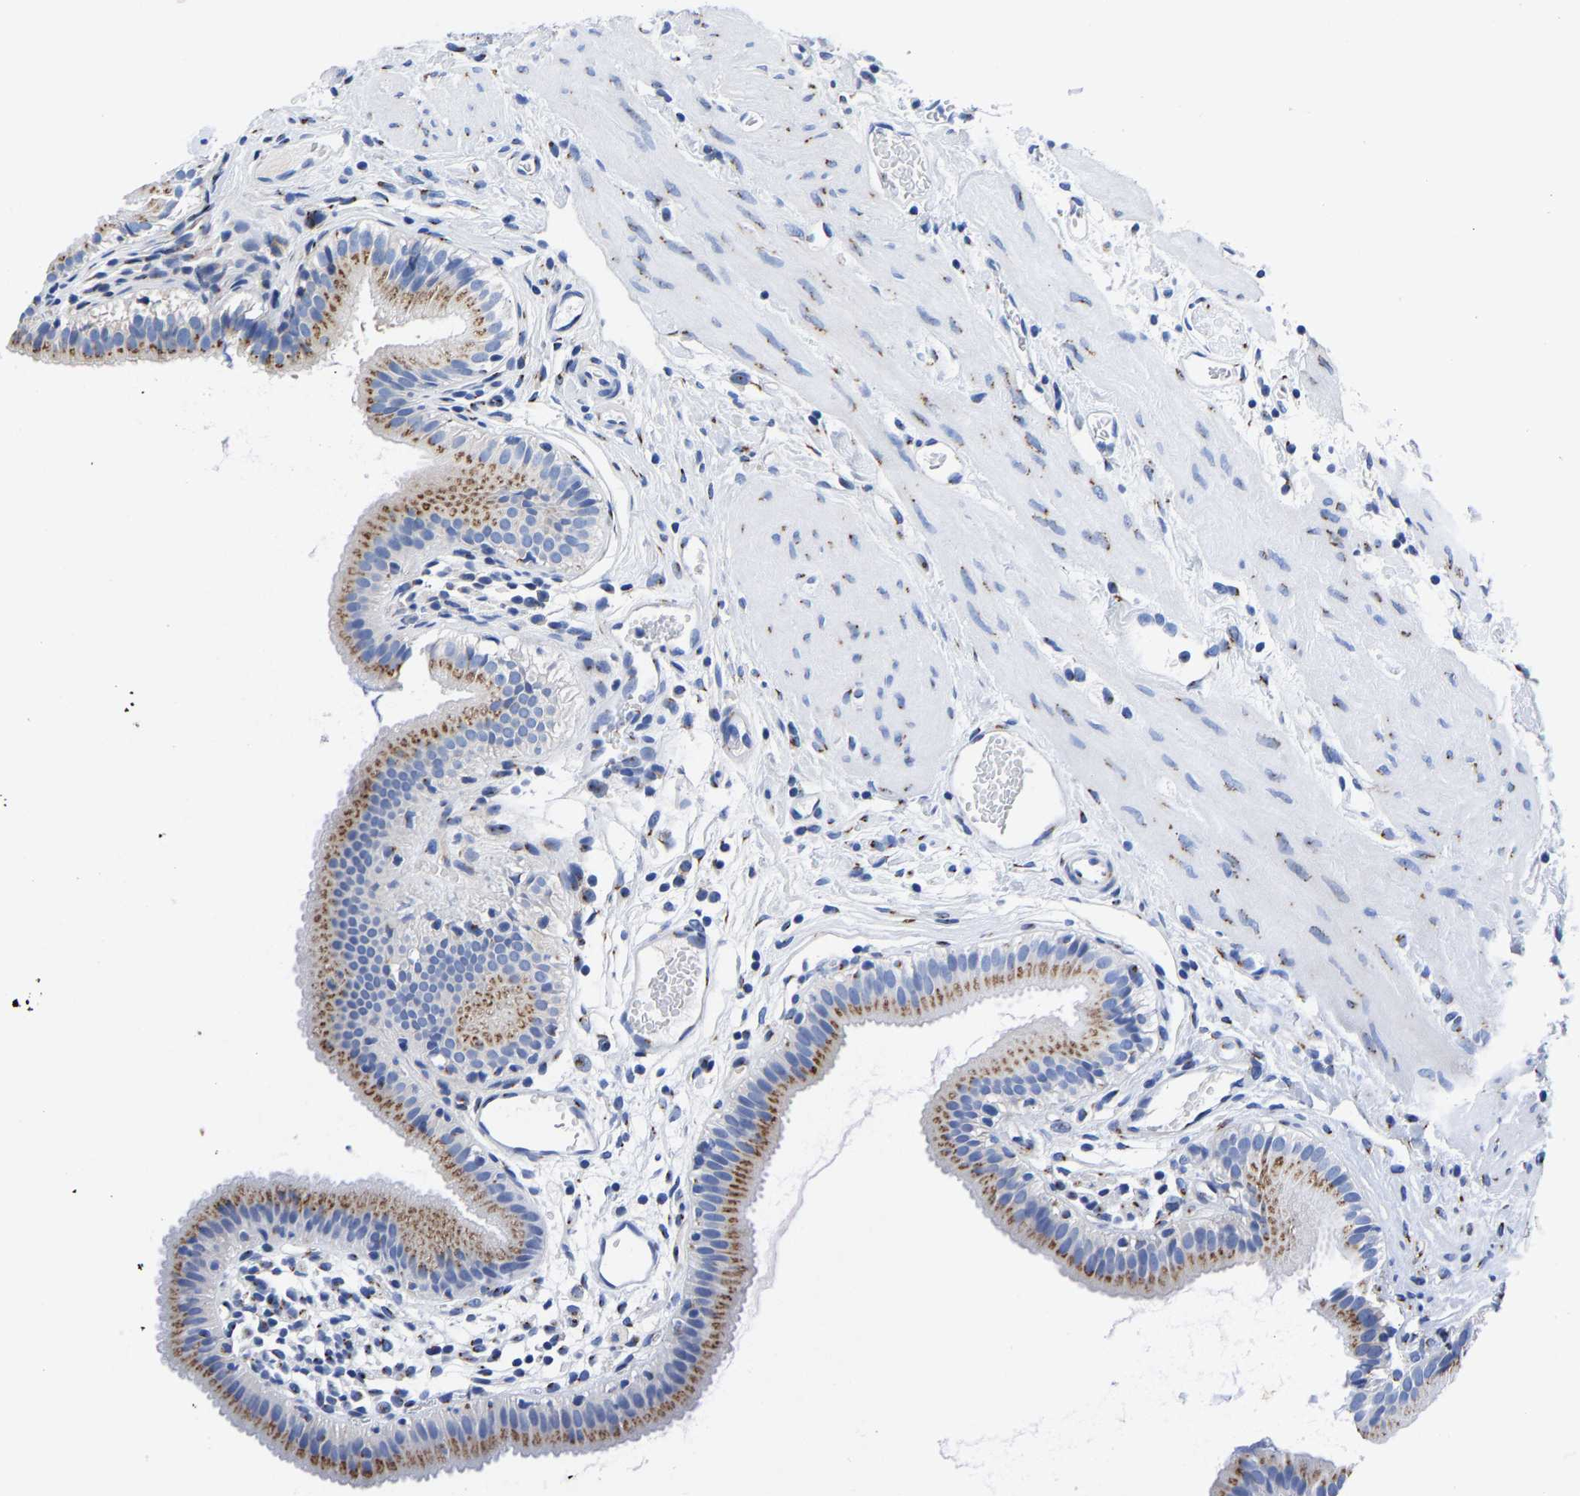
{"staining": {"intensity": "moderate", "quantity": ">75%", "location": "cytoplasmic/membranous"}, "tissue": "gallbladder", "cell_type": "Glandular cells", "image_type": "normal", "snomed": [{"axis": "morphology", "description": "Normal tissue, NOS"}, {"axis": "topography", "description": "Gallbladder"}], "caption": "Immunohistochemical staining of benign human gallbladder exhibits >75% levels of moderate cytoplasmic/membranous protein expression in approximately >75% of glandular cells.", "gene": "TMEM87A", "patient": {"sex": "female", "age": 26}}